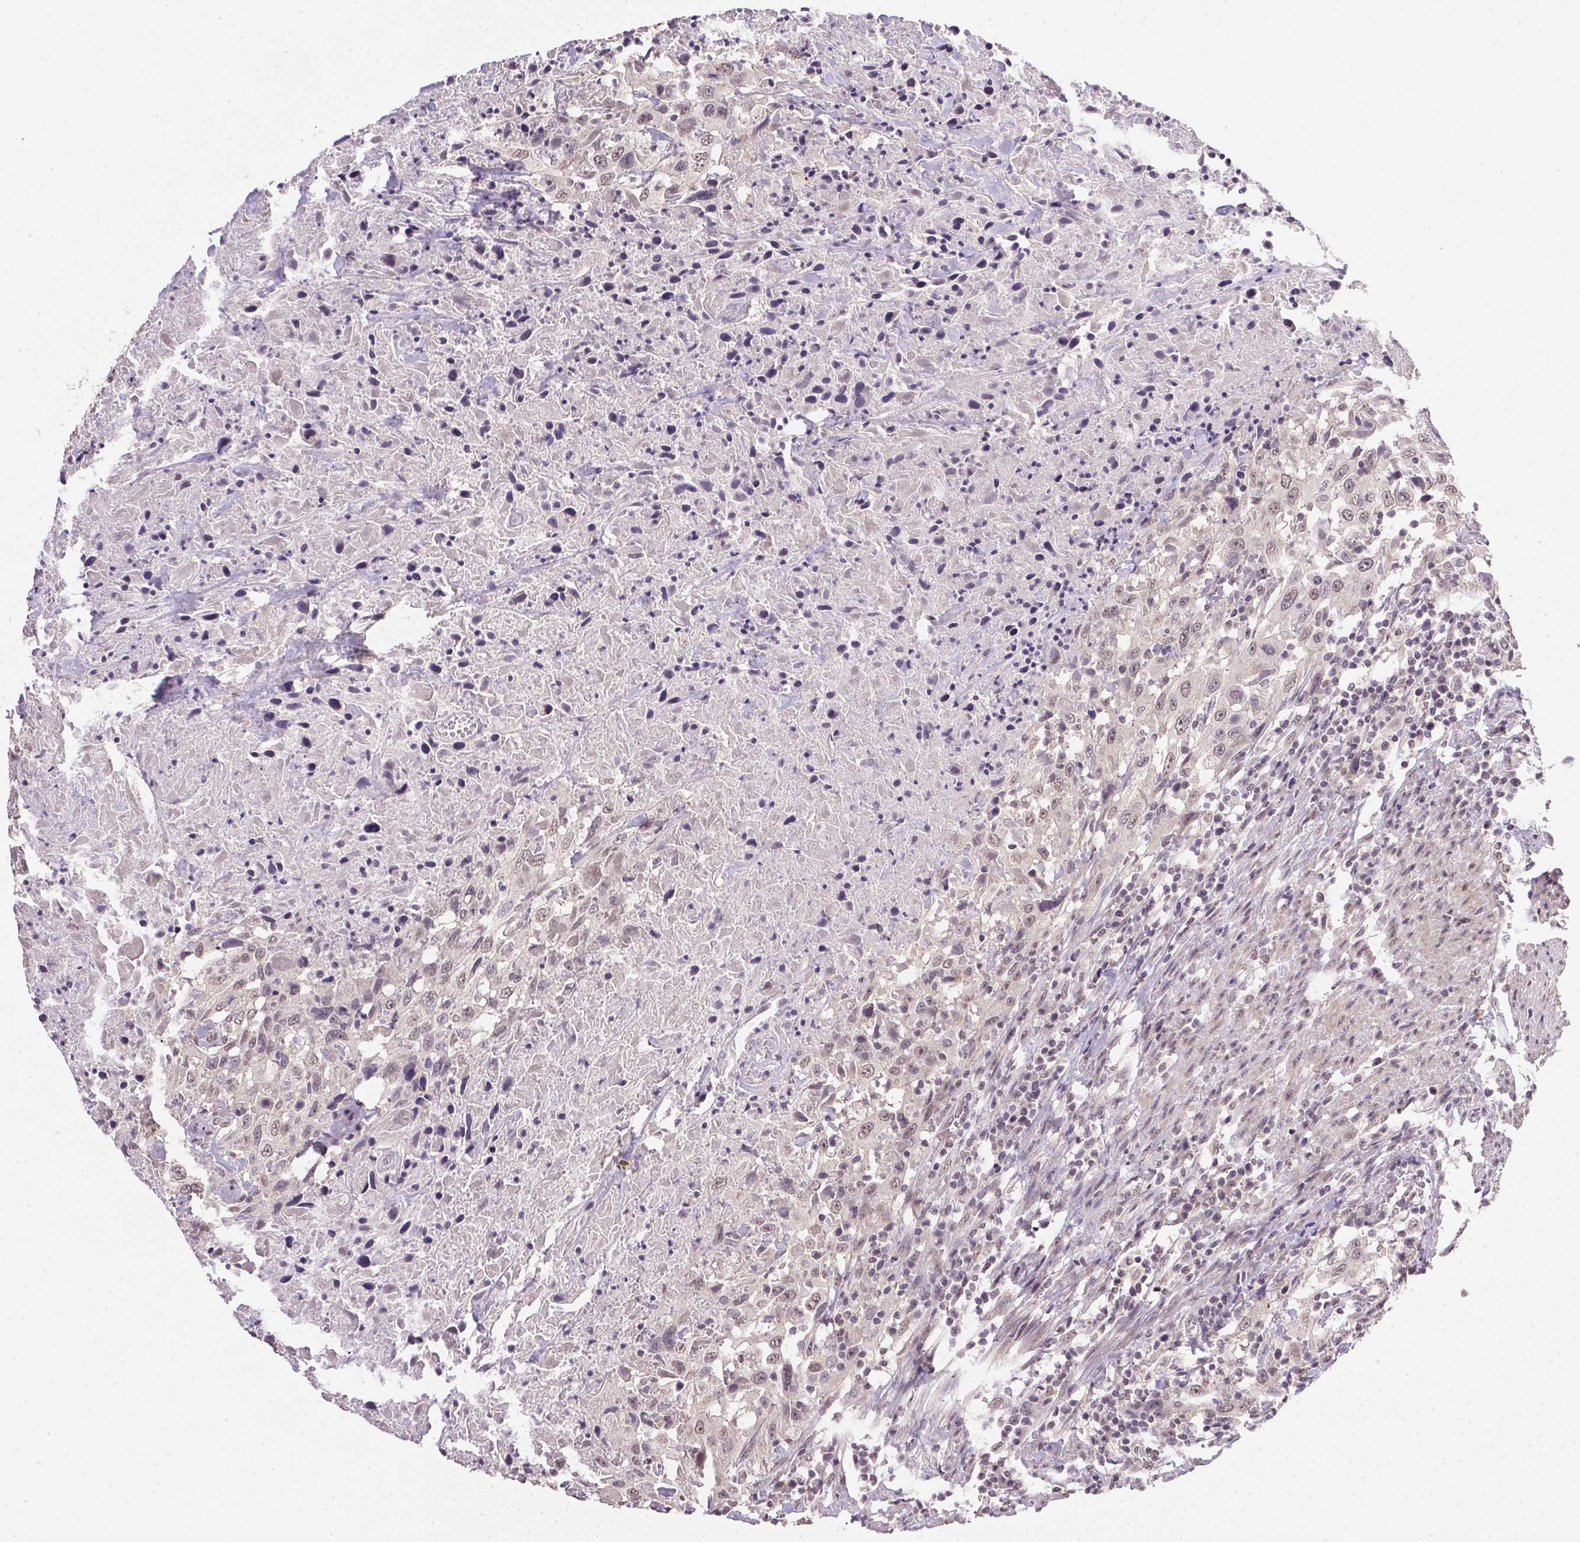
{"staining": {"intensity": "weak", "quantity": ">75%", "location": "nuclear"}, "tissue": "urothelial cancer", "cell_type": "Tumor cells", "image_type": "cancer", "snomed": [{"axis": "morphology", "description": "Urothelial carcinoma, High grade"}, {"axis": "topography", "description": "Urinary bladder"}], "caption": "Immunohistochemical staining of urothelial cancer shows low levels of weak nuclear expression in about >75% of tumor cells.", "gene": "PPP4R4", "patient": {"sex": "male", "age": 61}}